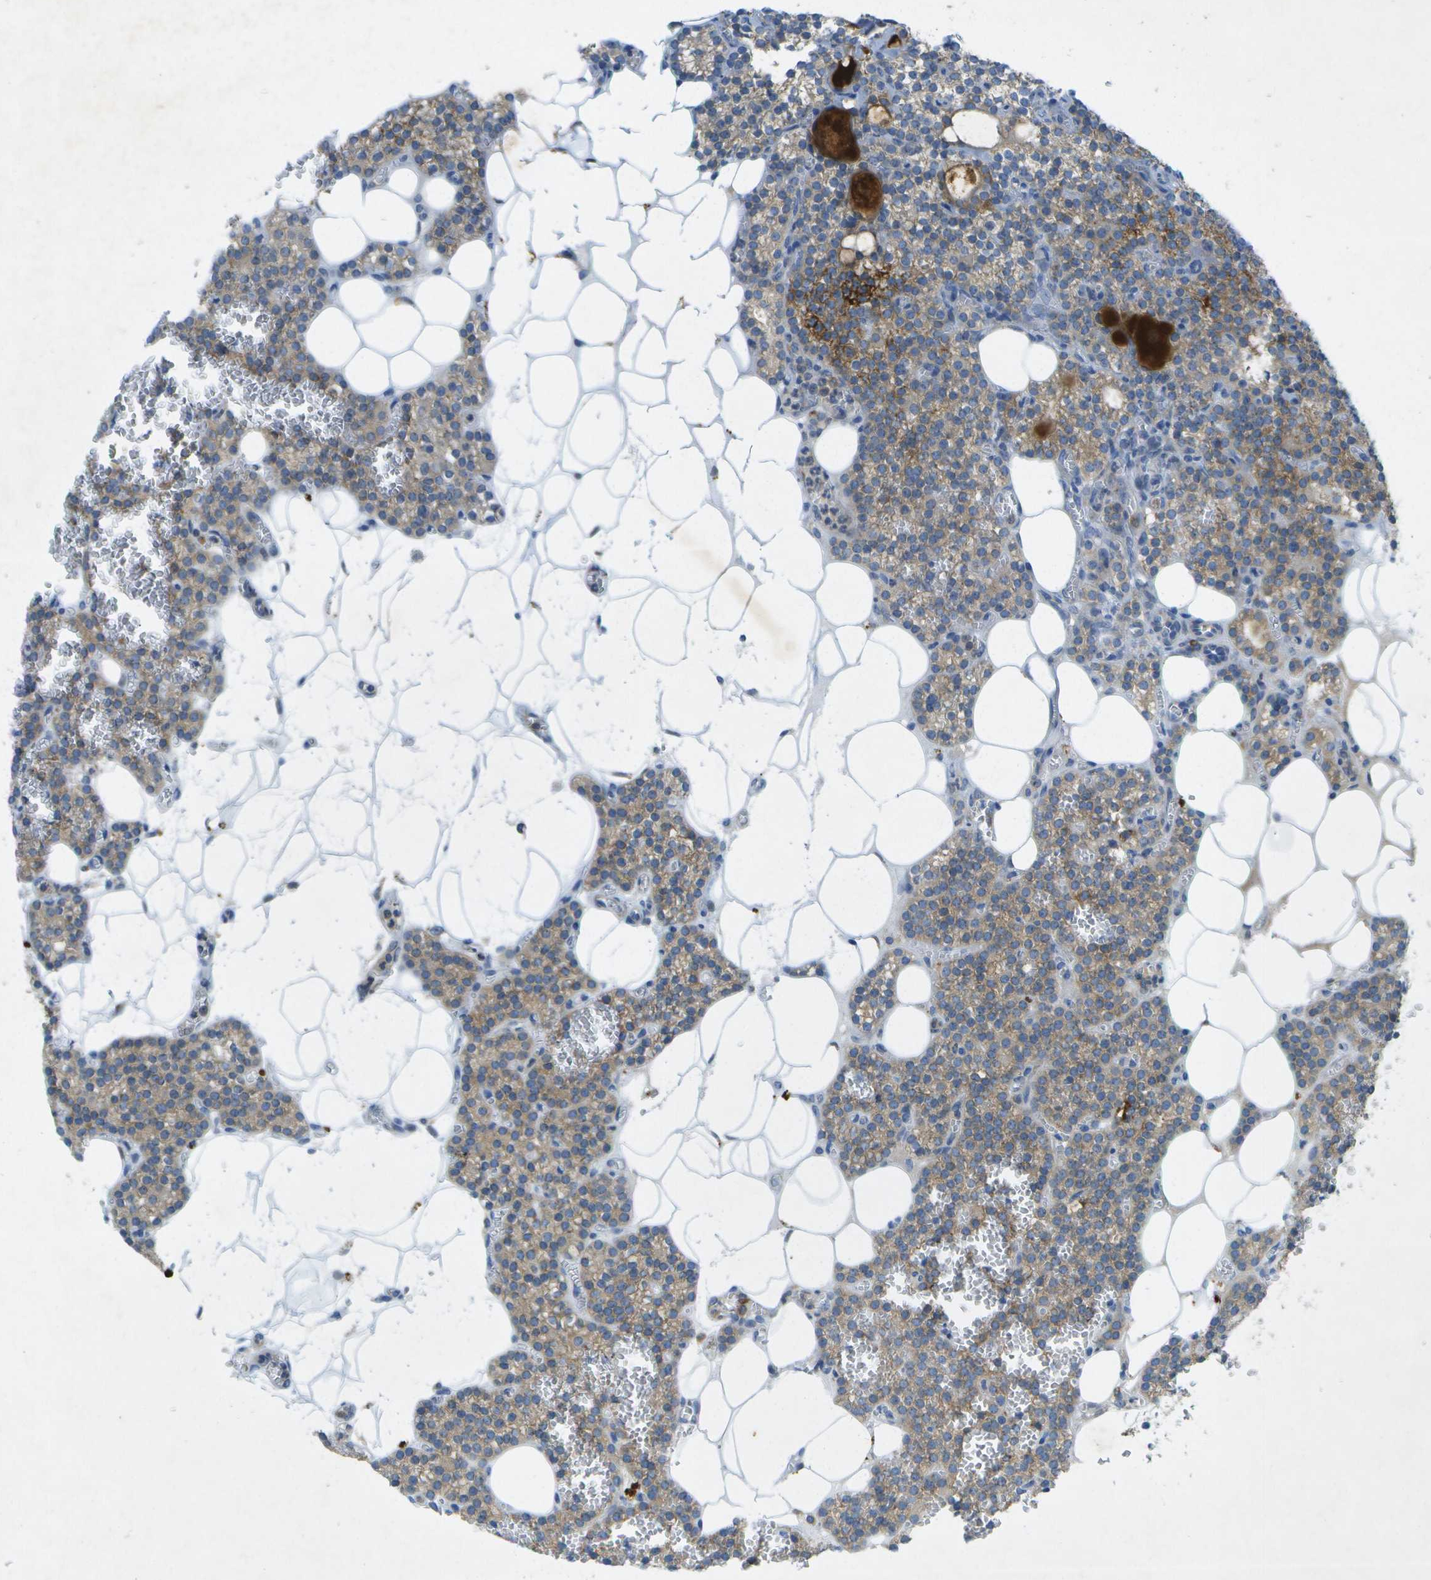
{"staining": {"intensity": "weak", "quantity": ">75%", "location": "cytoplasmic/membranous"}, "tissue": "parathyroid gland", "cell_type": "Glandular cells", "image_type": "normal", "snomed": [{"axis": "morphology", "description": "Normal tissue, NOS"}, {"axis": "morphology", "description": "Adenoma, NOS"}, {"axis": "topography", "description": "Parathyroid gland"}], "caption": "Immunohistochemical staining of benign parathyroid gland shows weak cytoplasmic/membranous protein expression in about >75% of glandular cells.", "gene": "WNK2", "patient": {"sex": "female", "age": 58}}